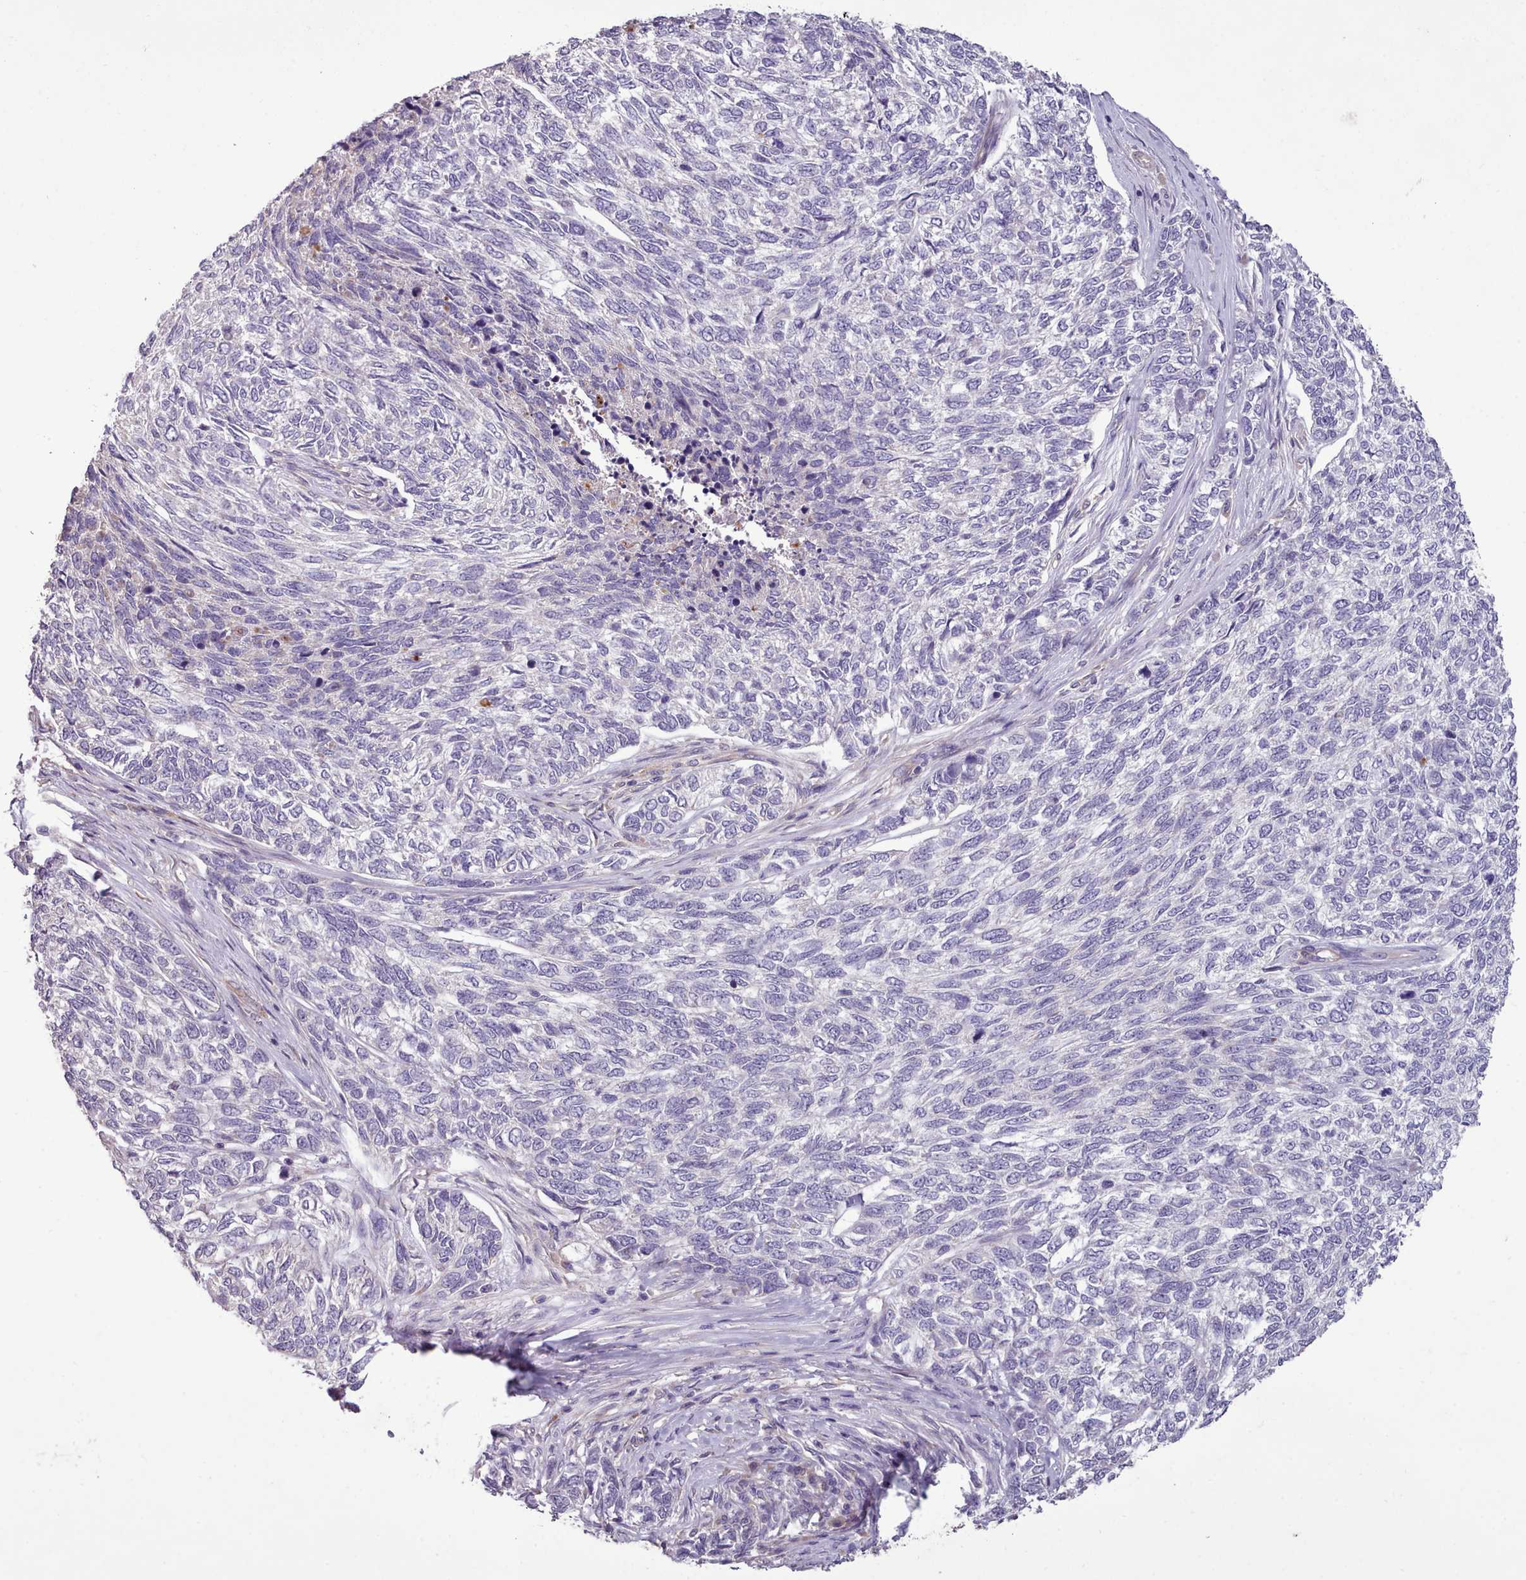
{"staining": {"intensity": "negative", "quantity": "none", "location": "none"}, "tissue": "skin cancer", "cell_type": "Tumor cells", "image_type": "cancer", "snomed": [{"axis": "morphology", "description": "Basal cell carcinoma"}, {"axis": "topography", "description": "Skin"}], "caption": "Skin cancer (basal cell carcinoma) stained for a protein using immunohistochemistry reveals no positivity tumor cells.", "gene": "DPF1", "patient": {"sex": "female", "age": 65}}